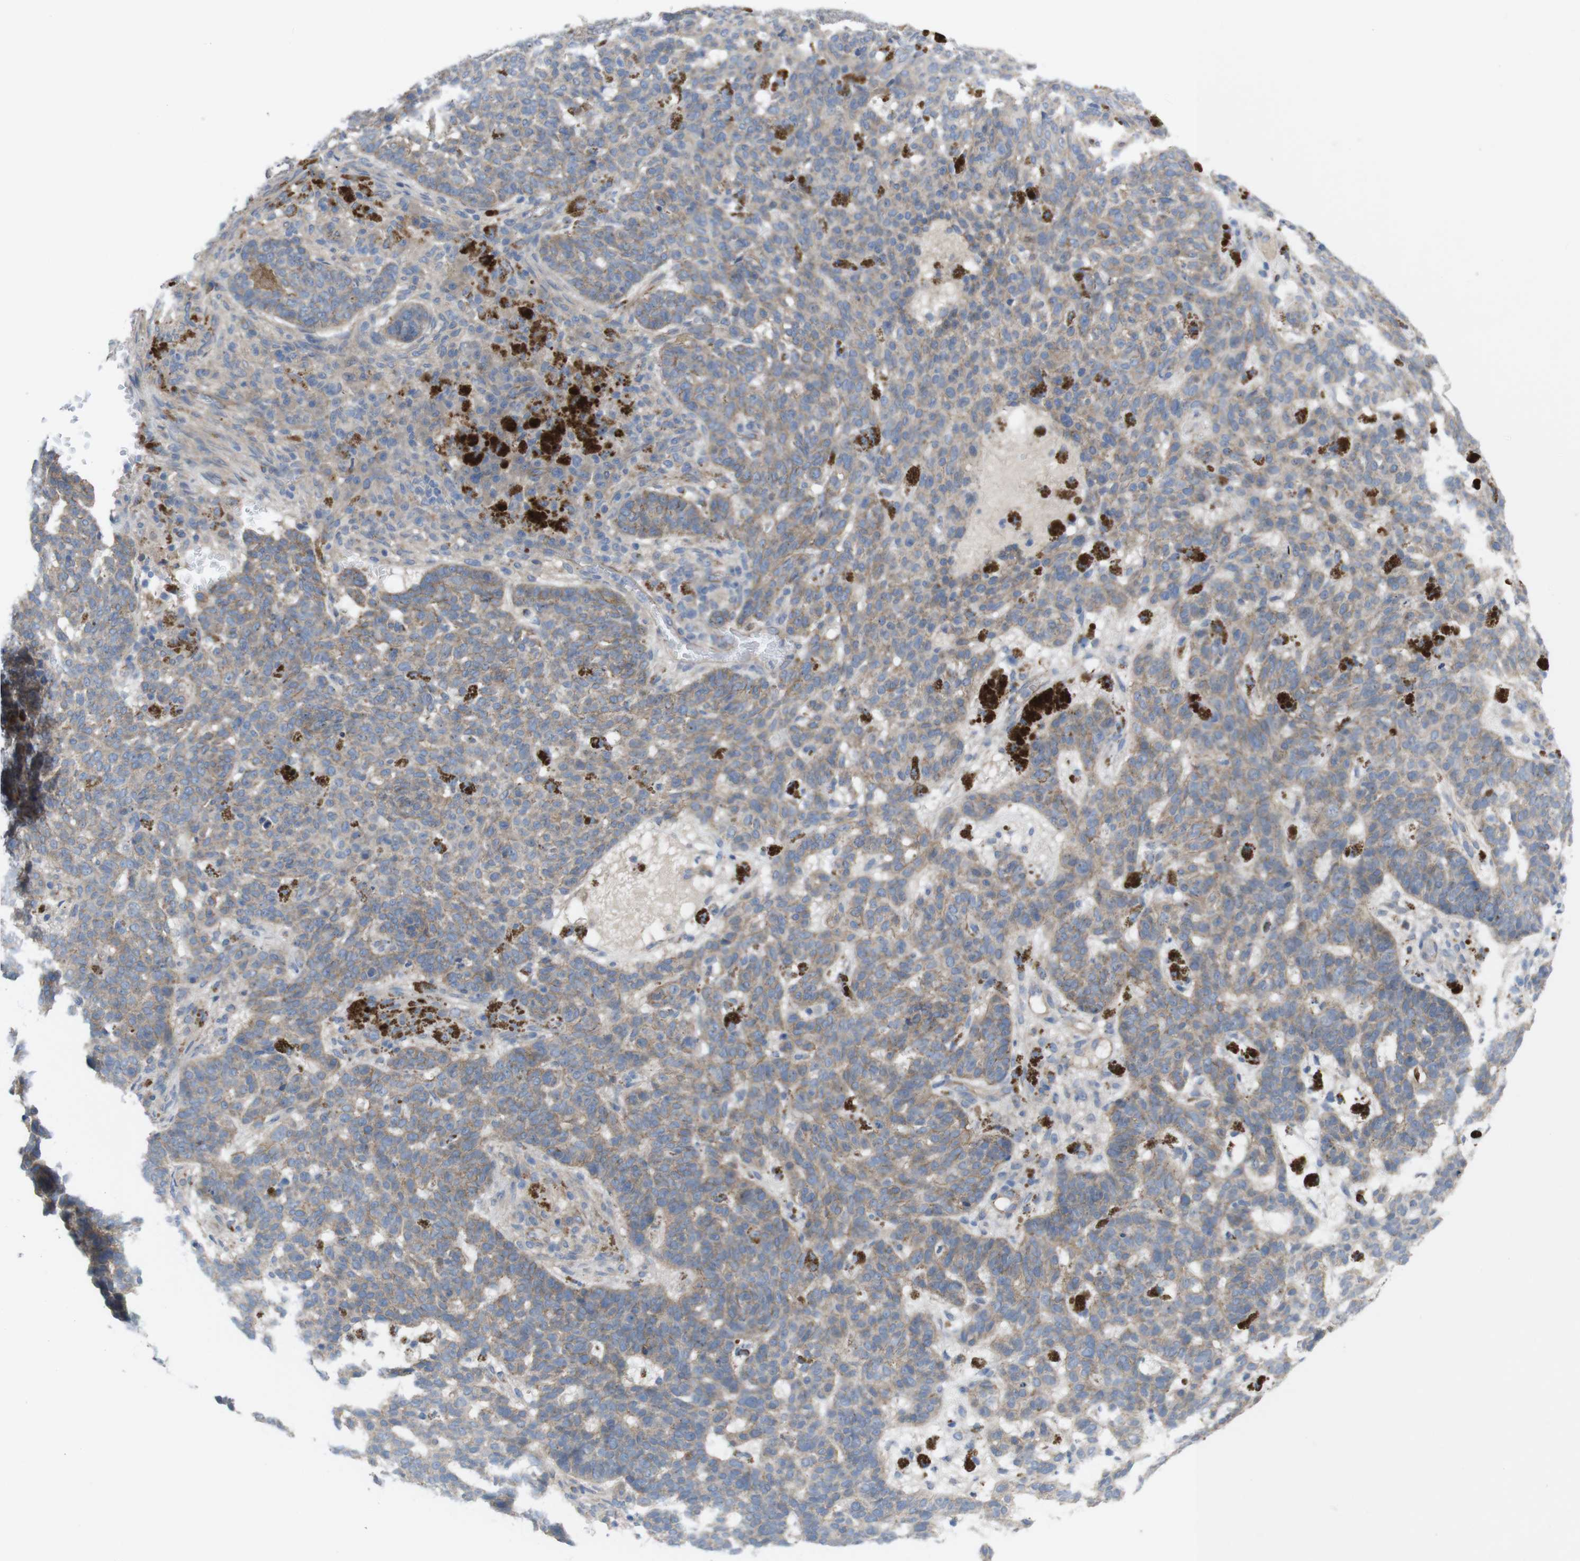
{"staining": {"intensity": "weak", "quantity": ">75%", "location": "cytoplasmic/membranous"}, "tissue": "skin cancer", "cell_type": "Tumor cells", "image_type": "cancer", "snomed": [{"axis": "morphology", "description": "Basal cell carcinoma"}, {"axis": "topography", "description": "Skin"}], "caption": "This is a micrograph of immunohistochemistry (IHC) staining of skin basal cell carcinoma, which shows weak positivity in the cytoplasmic/membranous of tumor cells.", "gene": "KIDINS220", "patient": {"sex": "male", "age": 85}}